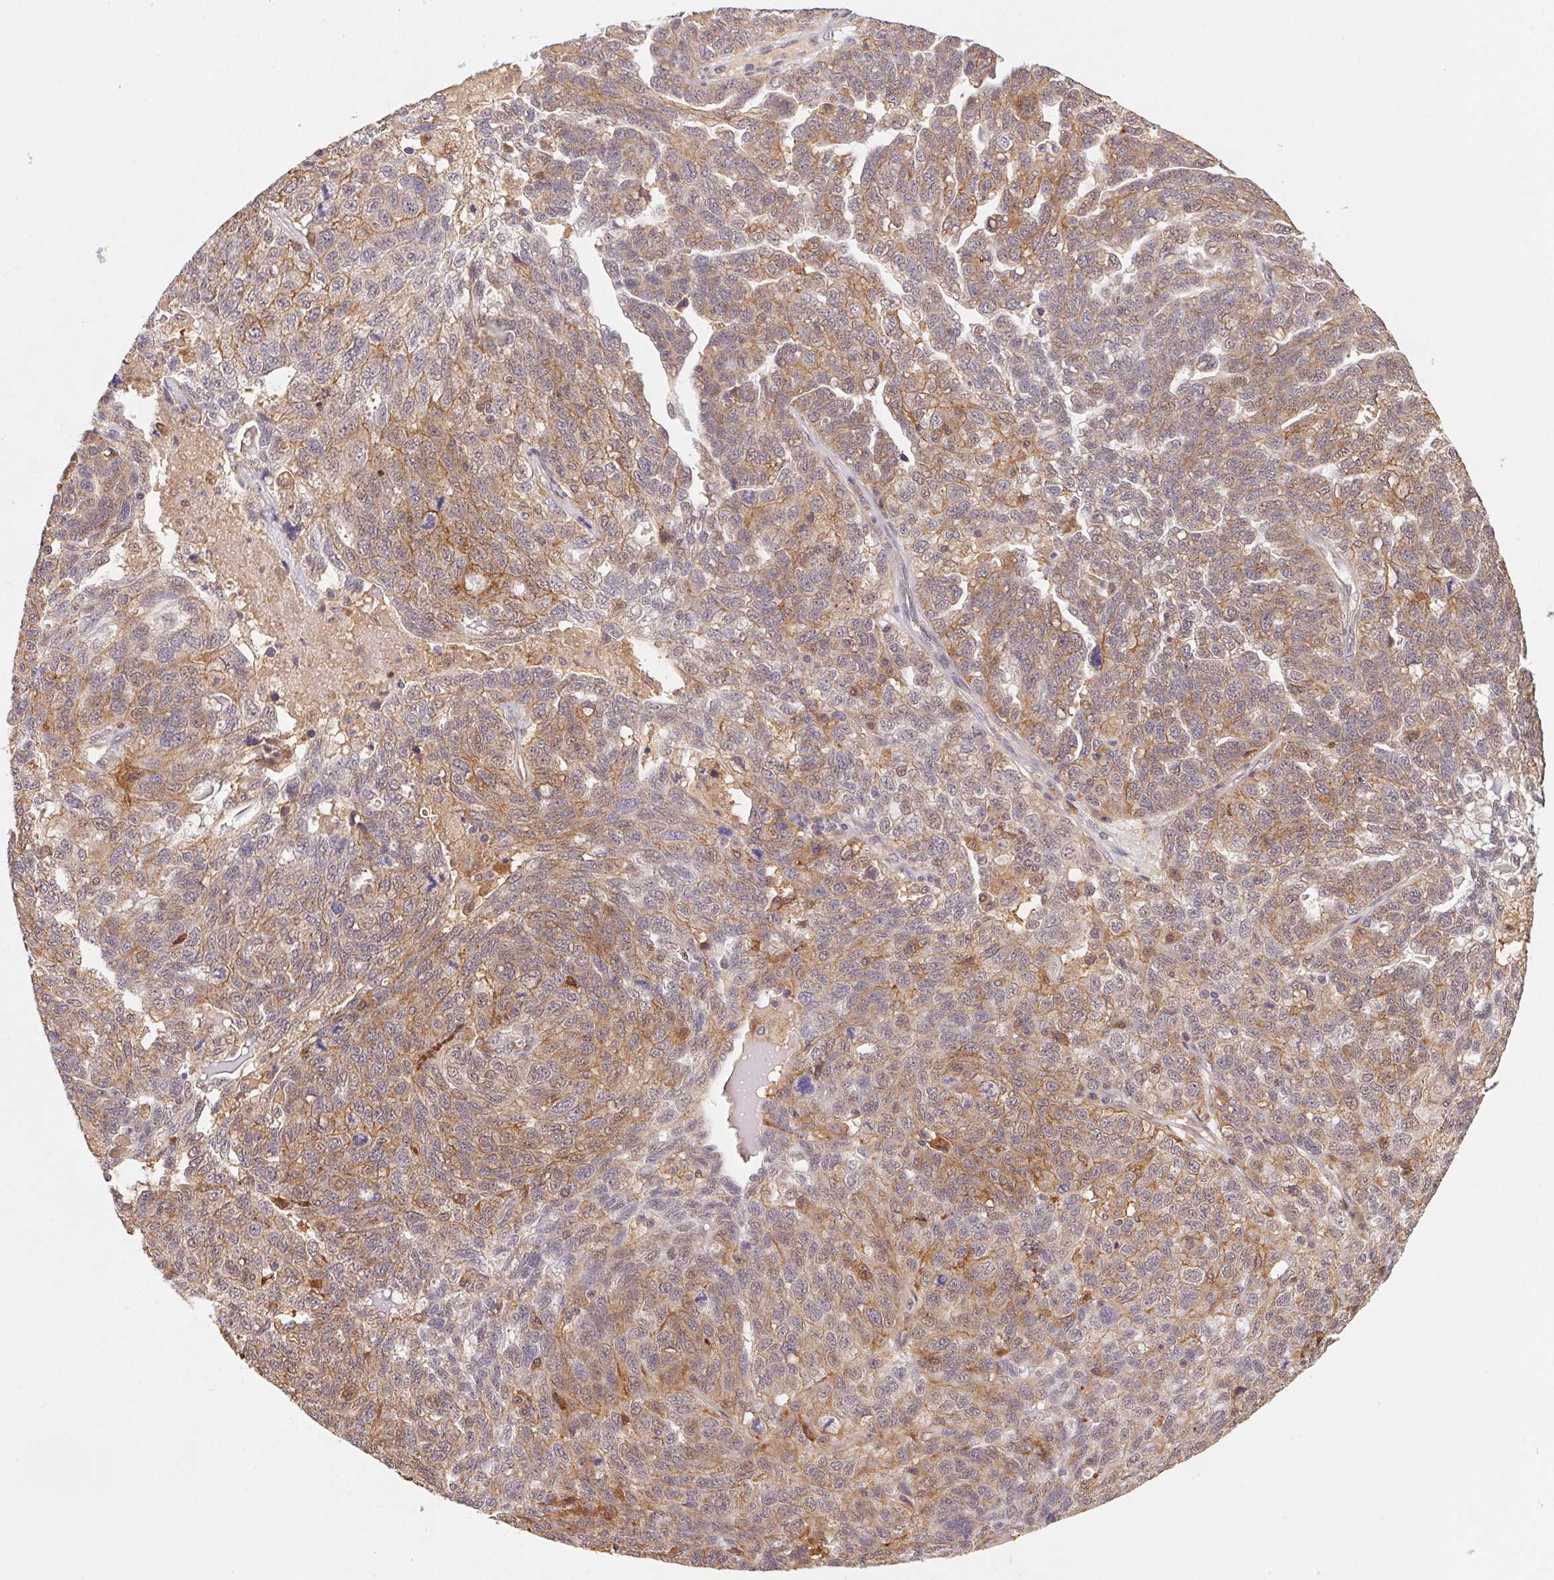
{"staining": {"intensity": "moderate", "quantity": "25%-75%", "location": "cytoplasmic/membranous,nuclear"}, "tissue": "ovarian cancer", "cell_type": "Tumor cells", "image_type": "cancer", "snomed": [{"axis": "morphology", "description": "Cystadenocarcinoma, serous, NOS"}, {"axis": "topography", "description": "Ovary"}], "caption": "There is medium levels of moderate cytoplasmic/membranous and nuclear staining in tumor cells of ovarian cancer (serous cystadenocarcinoma), as demonstrated by immunohistochemical staining (brown color).", "gene": "SLC52A2", "patient": {"sex": "female", "age": 71}}